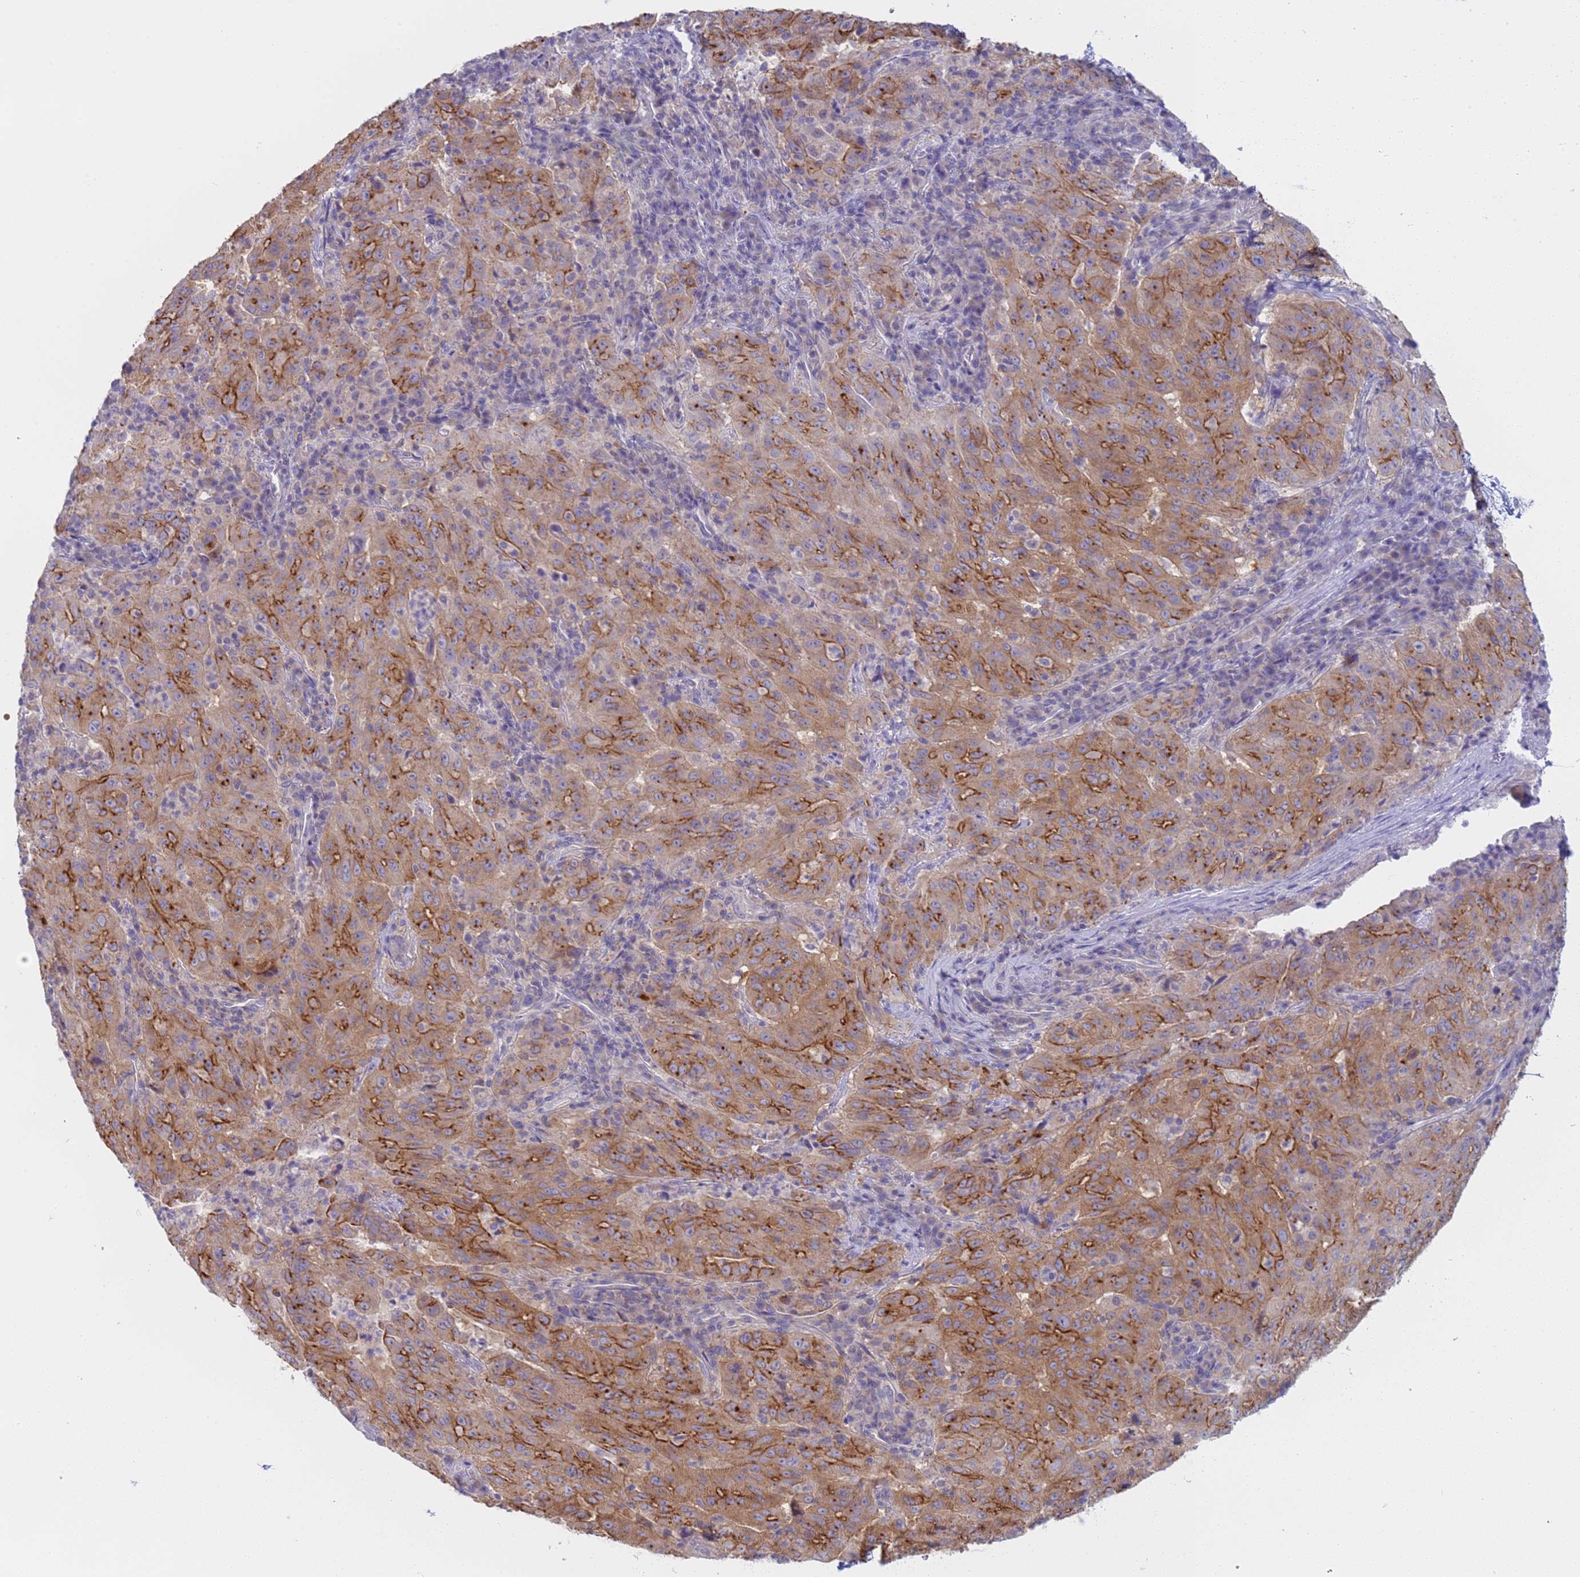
{"staining": {"intensity": "moderate", "quantity": ">75%", "location": "cytoplasmic/membranous"}, "tissue": "pancreatic cancer", "cell_type": "Tumor cells", "image_type": "cancer", "snomed": [{"axis": "morphology", "description": "Adenocarcinoma, NOS"}, {"axis": "topography", "description": "Pancreas"}], "caption": "The immunohistochemical stain highlights moderate cytoplasmic/membranous positivity in tumor cells of adenocarcinoma (pancreatic) tissue.", "gene": "CAPN7", "patient": {"sex": "male", "age": 63}}